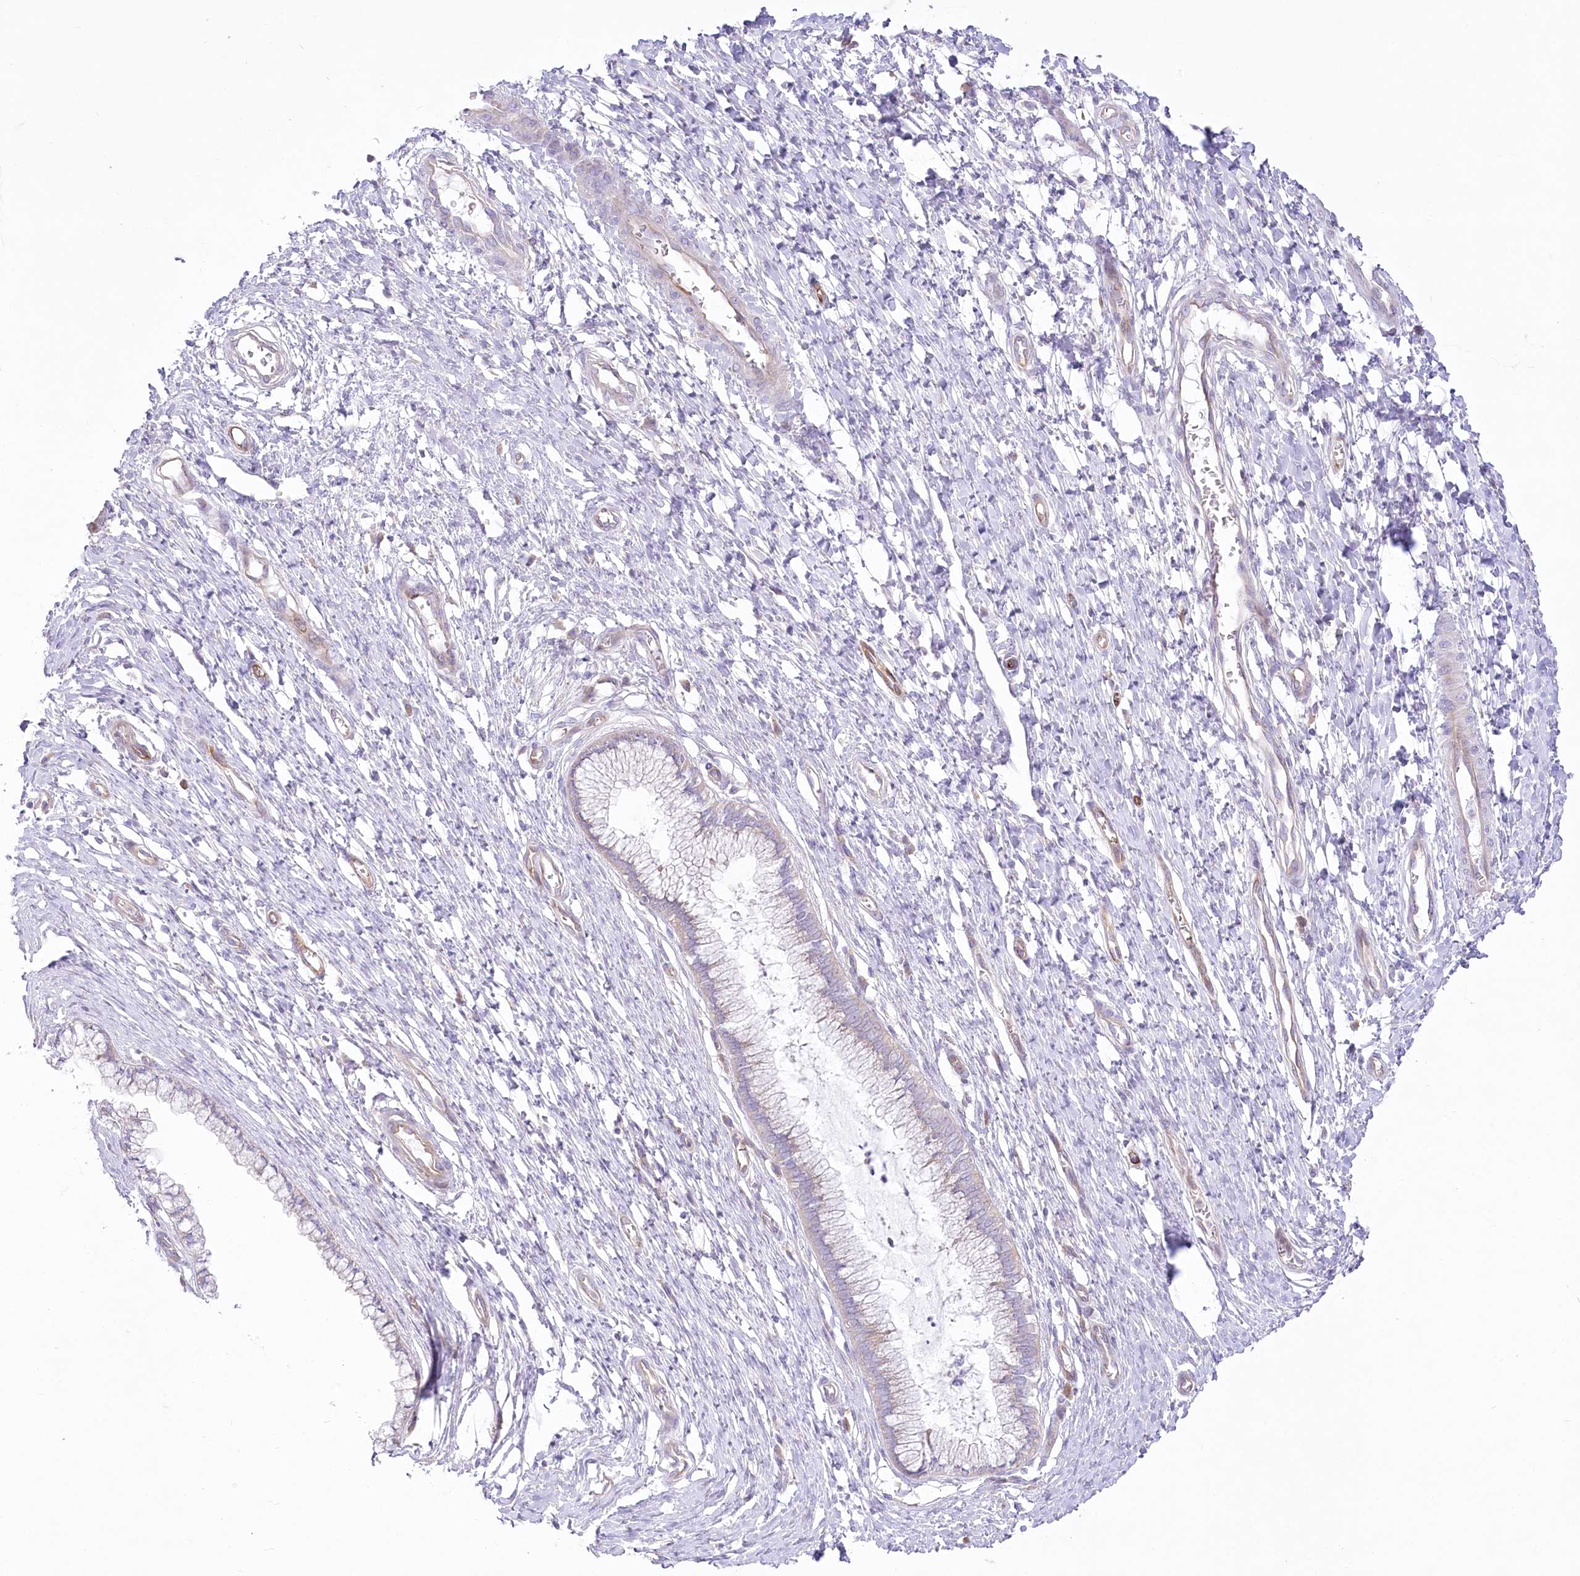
{"staining": {"intensity": "moderate", "quantity": "<25%", "location": "cytoplasmic/membranous"}, "tissue": "cervix", "cell_type": "Glandular cells", "image_type": "normal", "snomed": [{"axis": "morphology", "description": "Normal tissue, NOS"}, {"axis": "topography", "description": "Cervix"}], "caption": "Immunohistochemistry micrograph of normal human cervix stained for a protein (brown), which demonstrates low levels of moderate cytoplasmic/membranous expression in about <25% of glandular cells.", "gene": "ZNF843", "patient": {"sex": "female", "age": 55}}